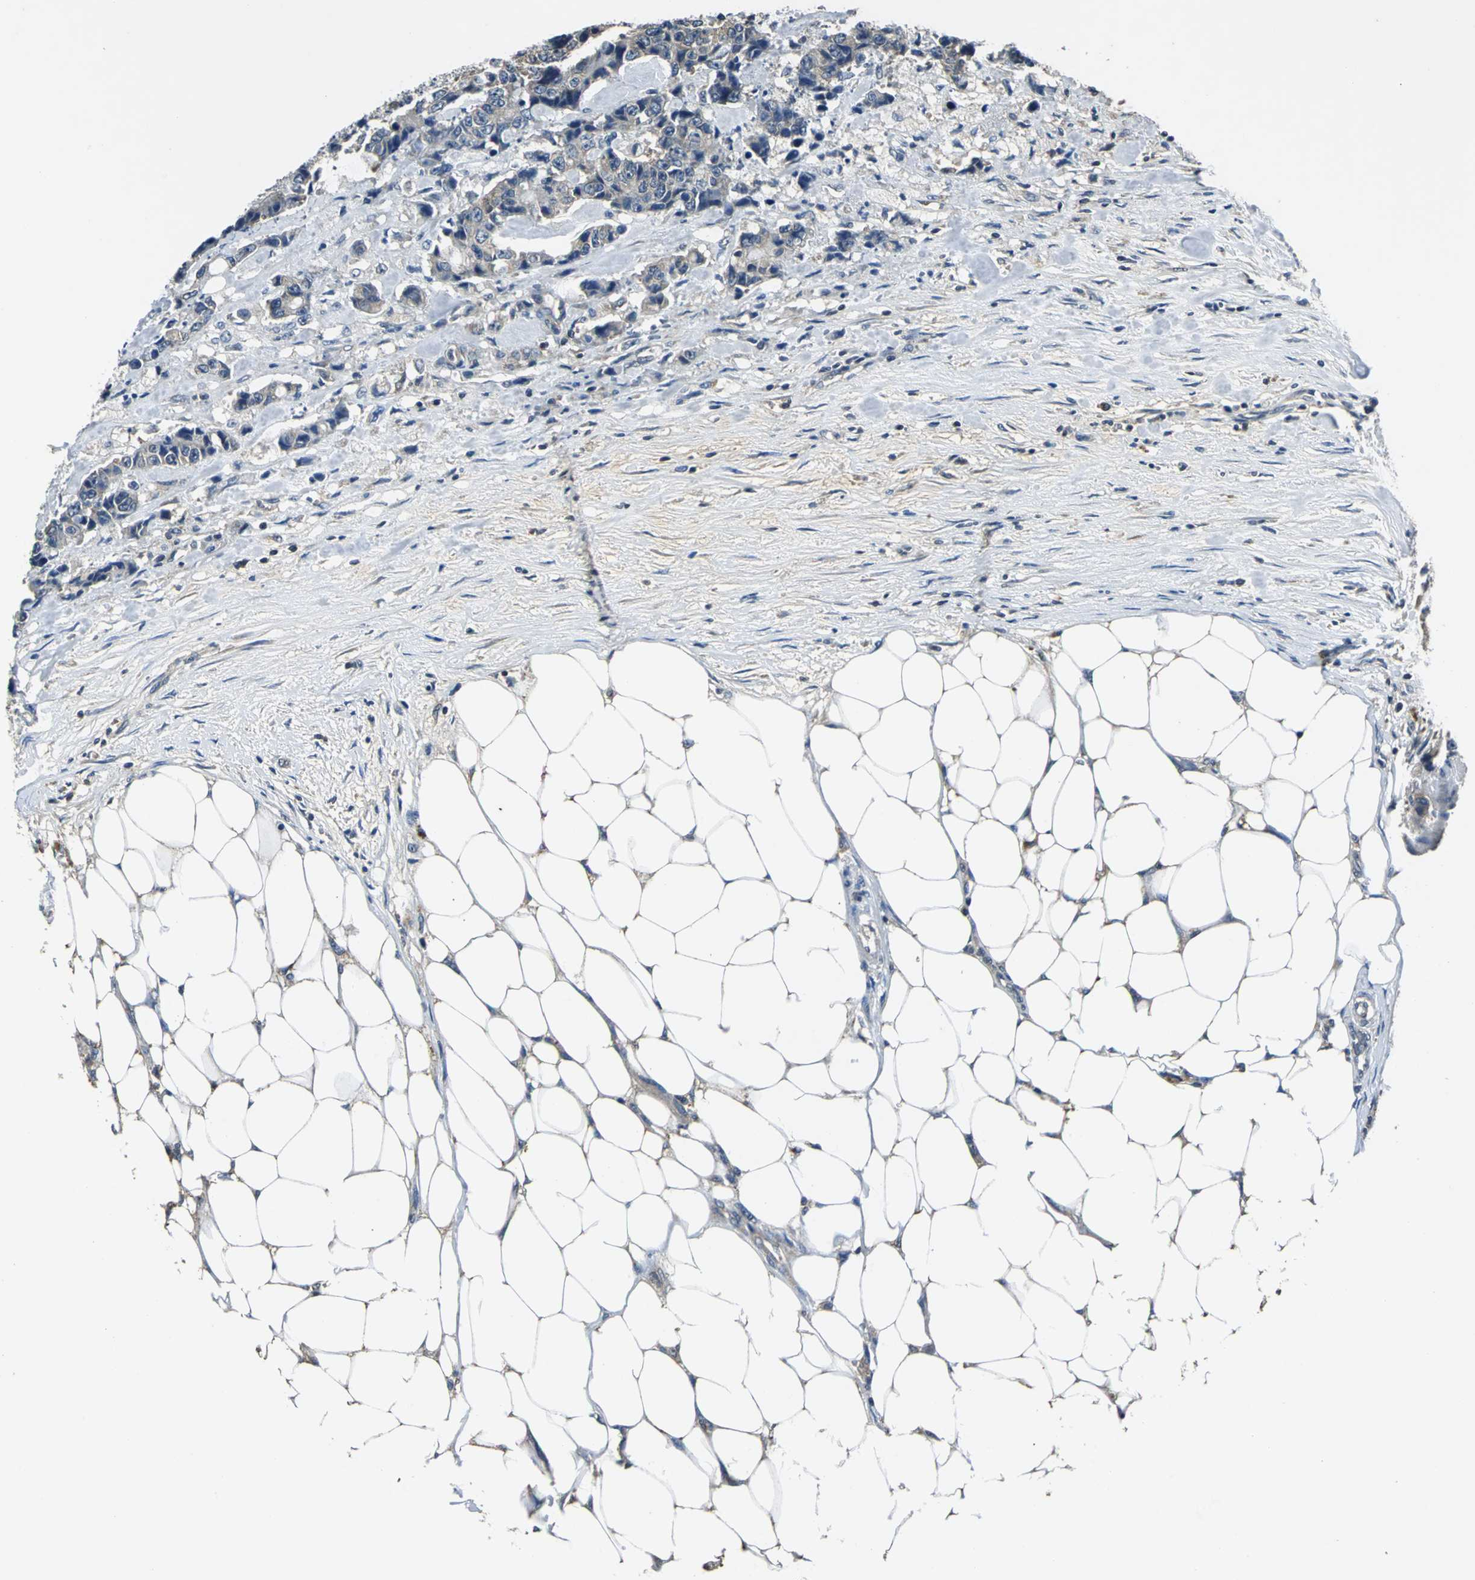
{"staining": {"intensity": "weak", "quantity": ">75%", "location": "cytoplasmic/membranous"}, "tissue": "colorectal cancer", "cell_type": "Tumor cells", "image_type": "cancer", "snomed": [{"axis": "morphology", "description": "Adenocarcinoma, NOS"}, {"axis": "topography", "description": "Colon"}], "caption": "Human colorectal cancer stained for a protein (brown) demonstrates weak cytoplasmic/membranous positive staining in about >75% of tumor cells.", "gene": "IRF3", "patient": {"sex": "female", "age": 86}}